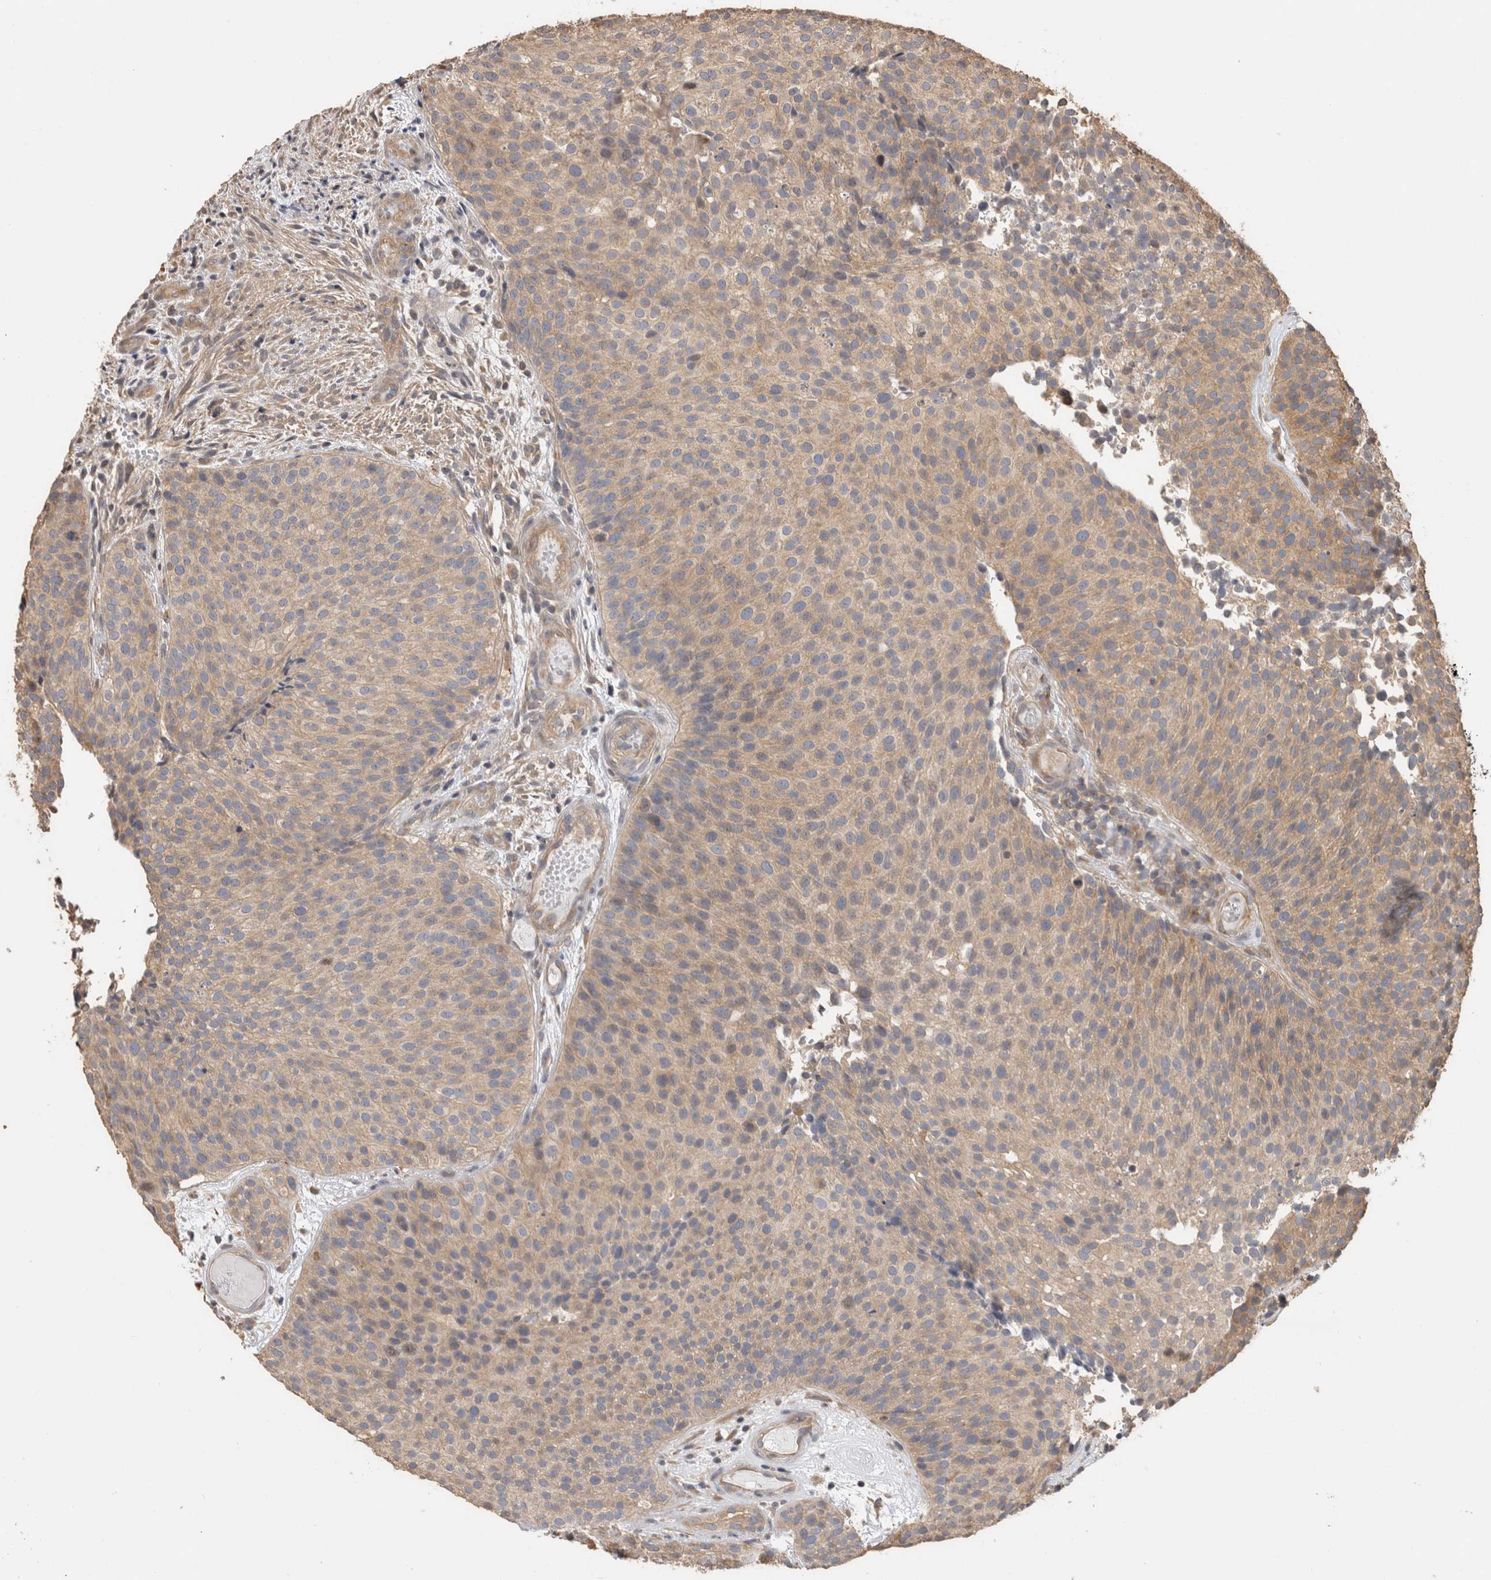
{"staining": {"intensity": "moderate", "quantity": "25%-75%", "location": "cytoplasmic/membranous"}, "tissue": "urothelial cancer", "cell_type": "Tumor cells", "image_type": "cancer", "snomed": [{"axis": "morphology", "description": "Urothelial carcinoma, Low grade"}, {"axis": "topography", "description": "Urinary bladder"}], "caption": "There is medium levels of moderate cytoplasmic/membranous staining in tumor cells of low-grade urothelial carcinoma, as demonstrated by immunohistochemical staining (brown color).", "gene": "CLIP1", "patient": {"sex": "male", "age": 86}}